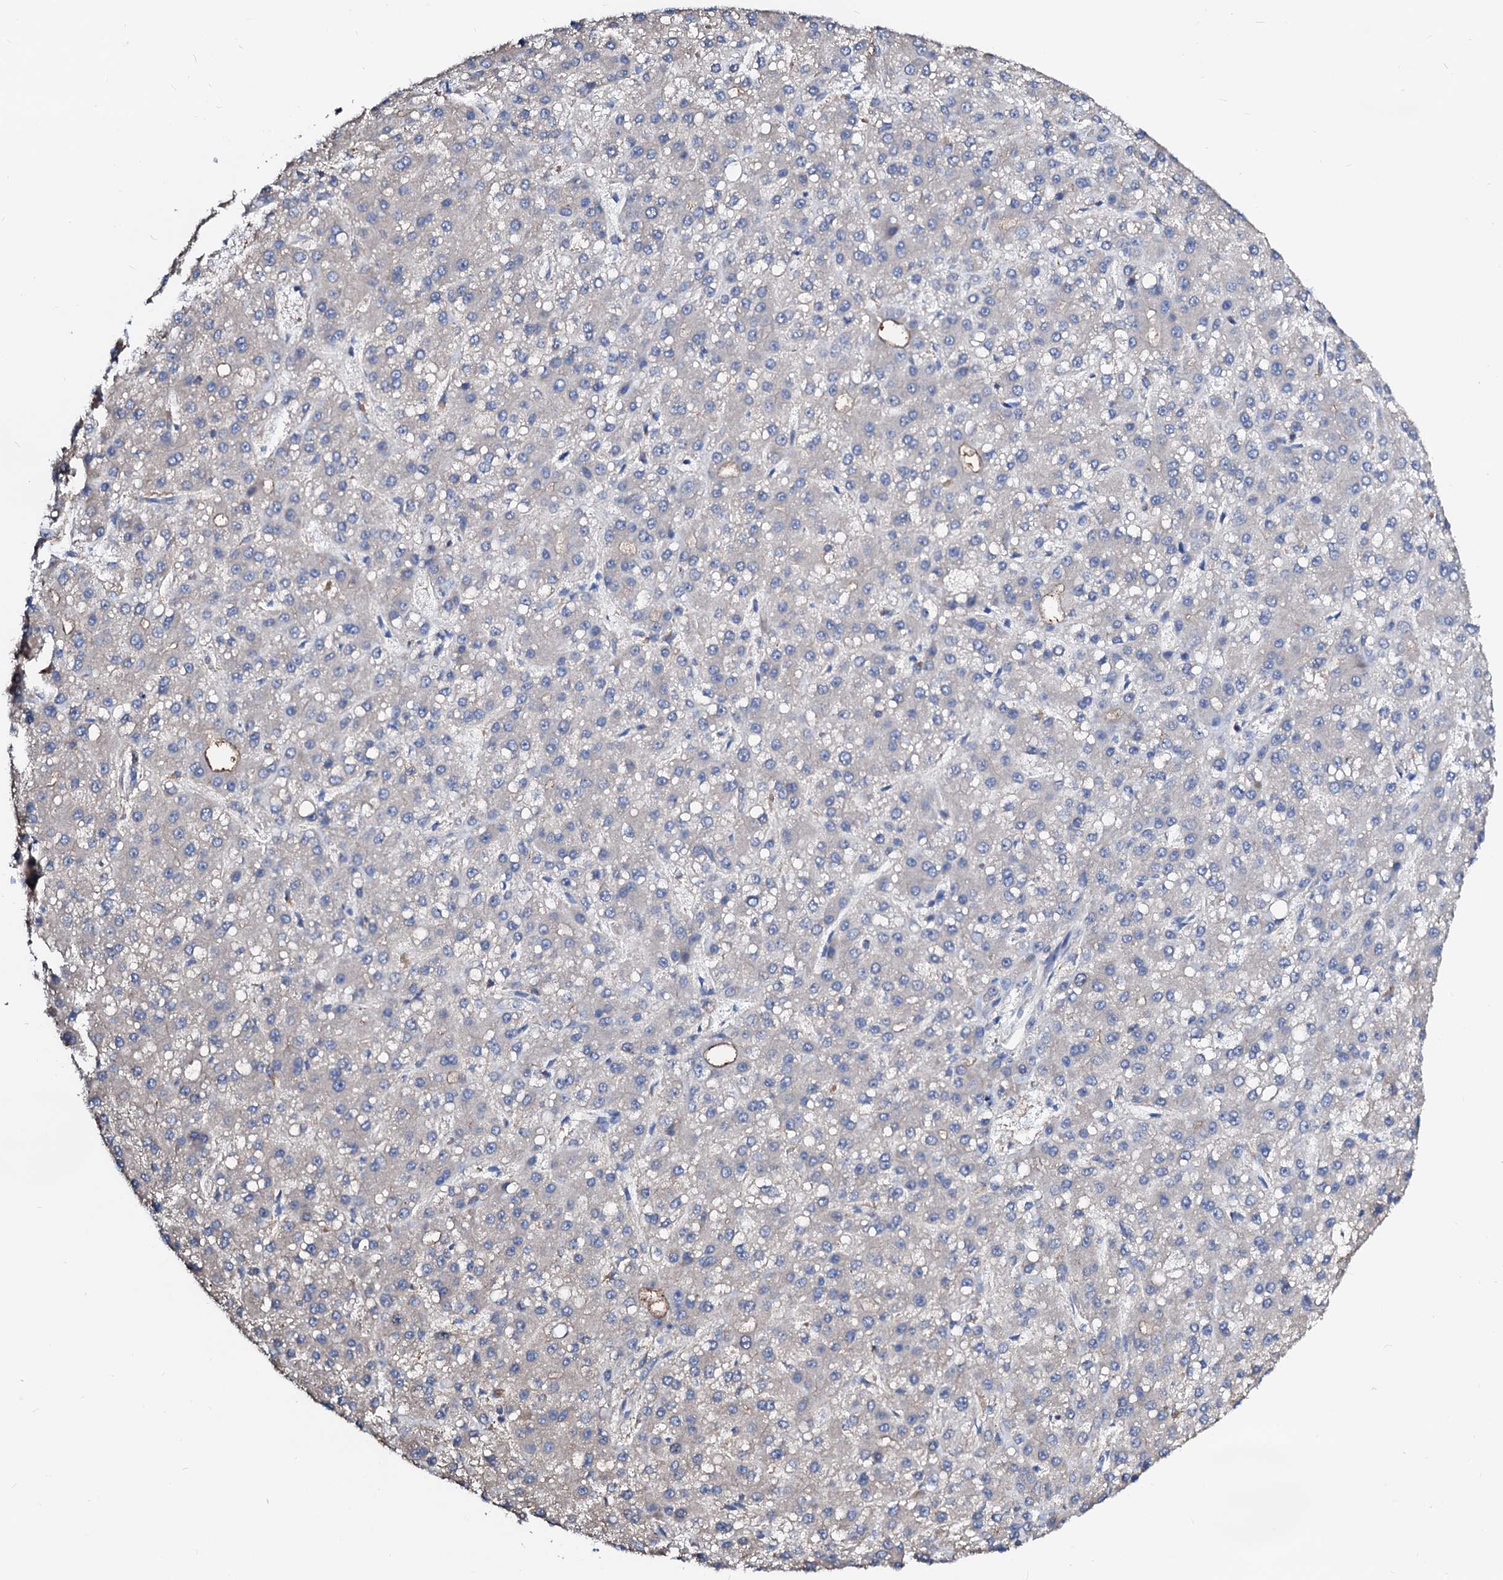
{"staining": {"intensity": "negative", "quantity": "none", "location": "none"}, "tissue": "liver cancer", "cell_type": "Tumor cells", "image_type": "cancer", "snomed": [{"axis": "morphology", "description": "Carcinoma, Hepatocellular, NOS"}, {"axis": "topography", "description": "Liver"}], "caption": "High power microscopy image of an immunohistochemistry (IHC) histopathology image of liver cancer (hepatocellular carcinoma), revealing no significant expression in tumor cells.", "gene": "CSKMT", "patient": {"sex": "male", "age": 67}}